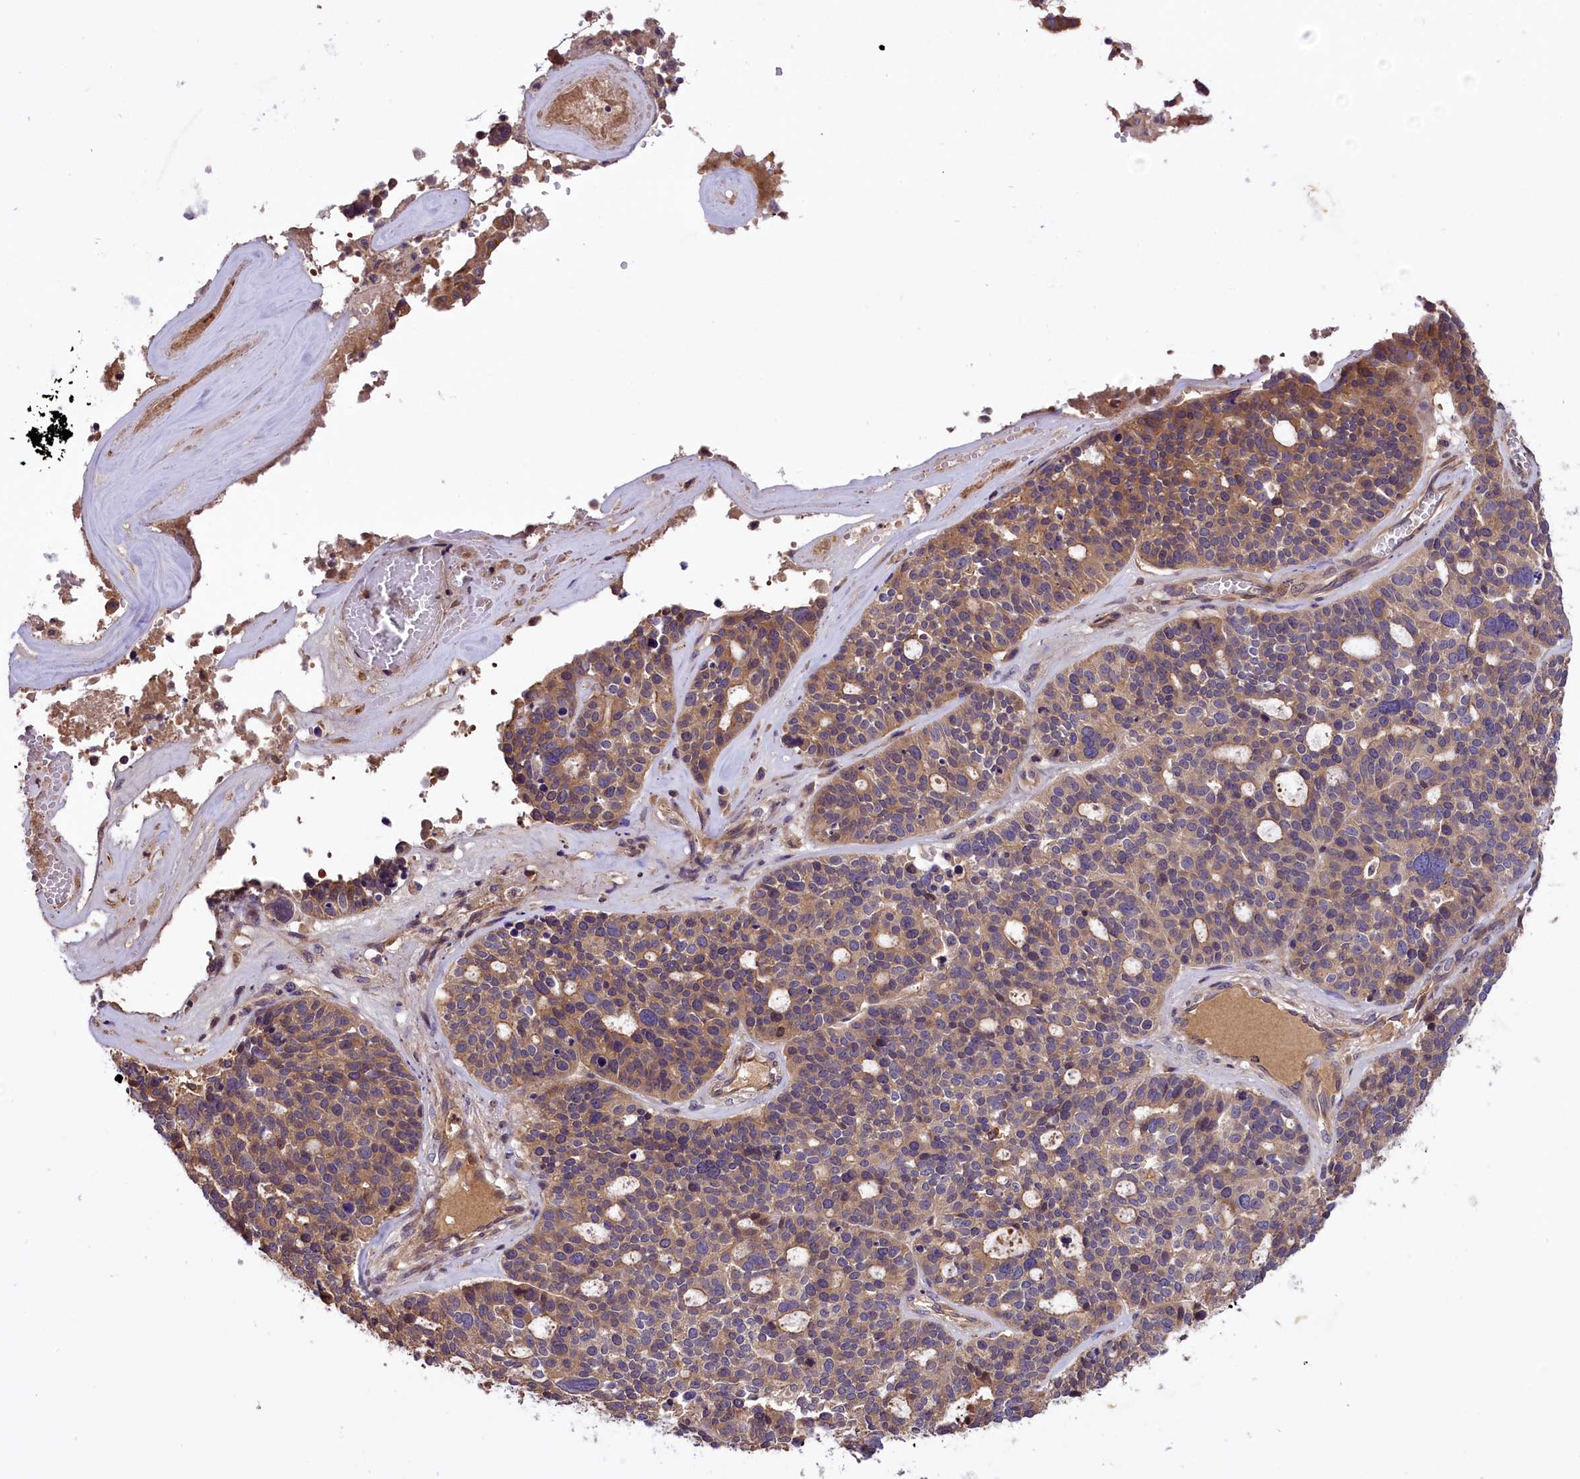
{"staining": {"intensity": "moderate", "quantity": "25%-75%", "location": "cytoplasmic/membranous"}, "tissue": "ovarian cancer", "cell_type": "Tumor cells", "image_type": "cancer", "snomed": [{"axis": "morphology", "description": "Cystadenocarcinoma, serous, NOS"}, {"axis": "topography", "description": "Ovary"}], "caption": "Moderate cytoplasmic/membranous protein expression is appreciated in about 25%-75% of tumor cells in serous cystadenocarcinoma (ovarian).", "gene": "SETD6", "patient": {"sex": "female", "age": 59}}